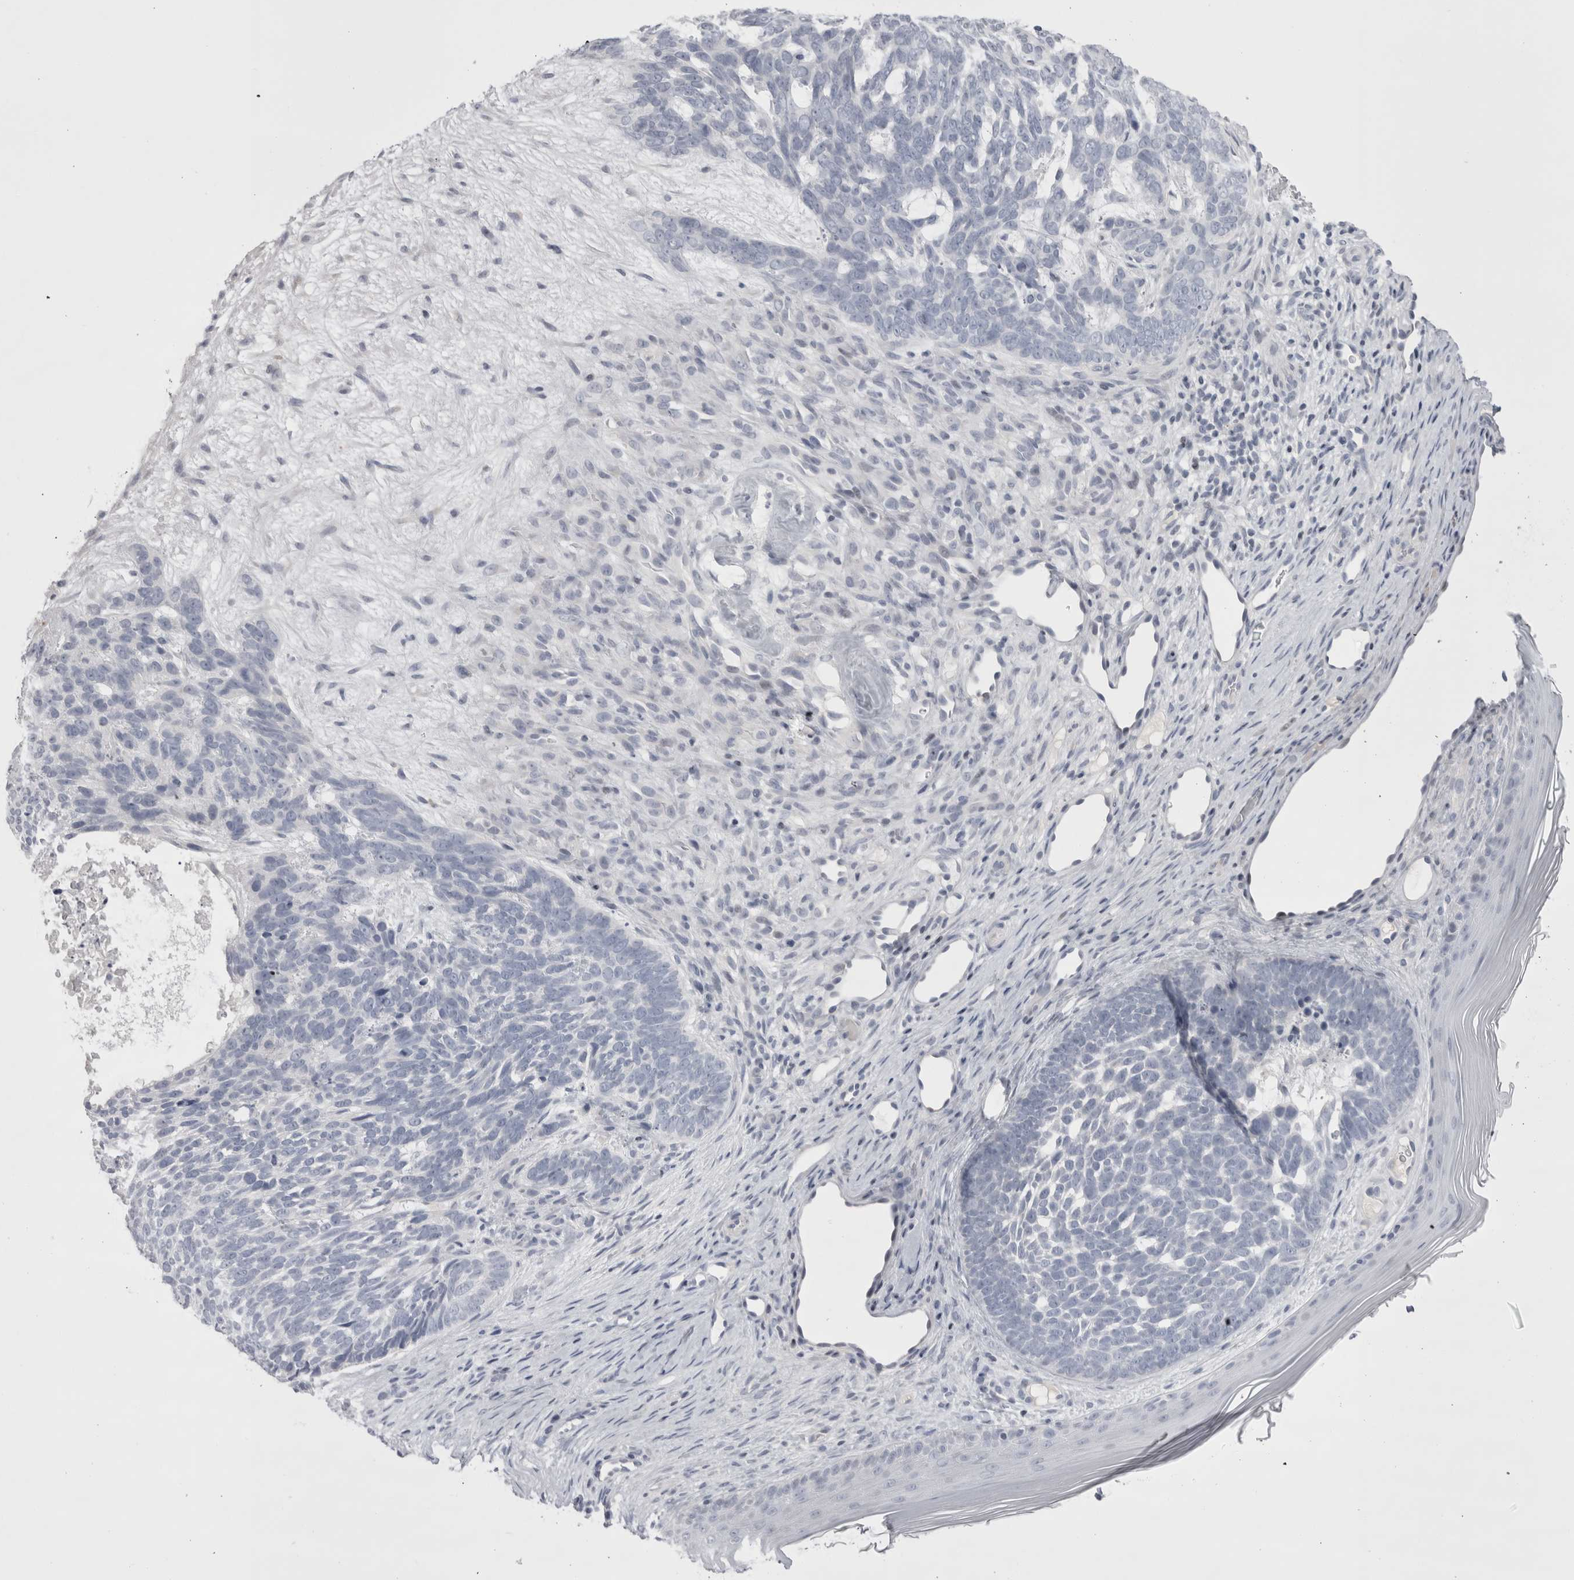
{"staining": {"intensity": "negative", "quantity": "none", "location": "none"}, "tissue": "skin cancer", "cell_type": "Tumor cells", "image_type": "cancer", "snomed": [{"axis": "morphology", "description": "Basal cell carcinoma"}, {"axis": "topography", "description": "Skin"}], "caption": "The micrograph reveals no significant positivity in tumor cells of skin basal cell carcinoma.", "gene": "FNDC8", "patient": {"sex": "female", "age": 85}}